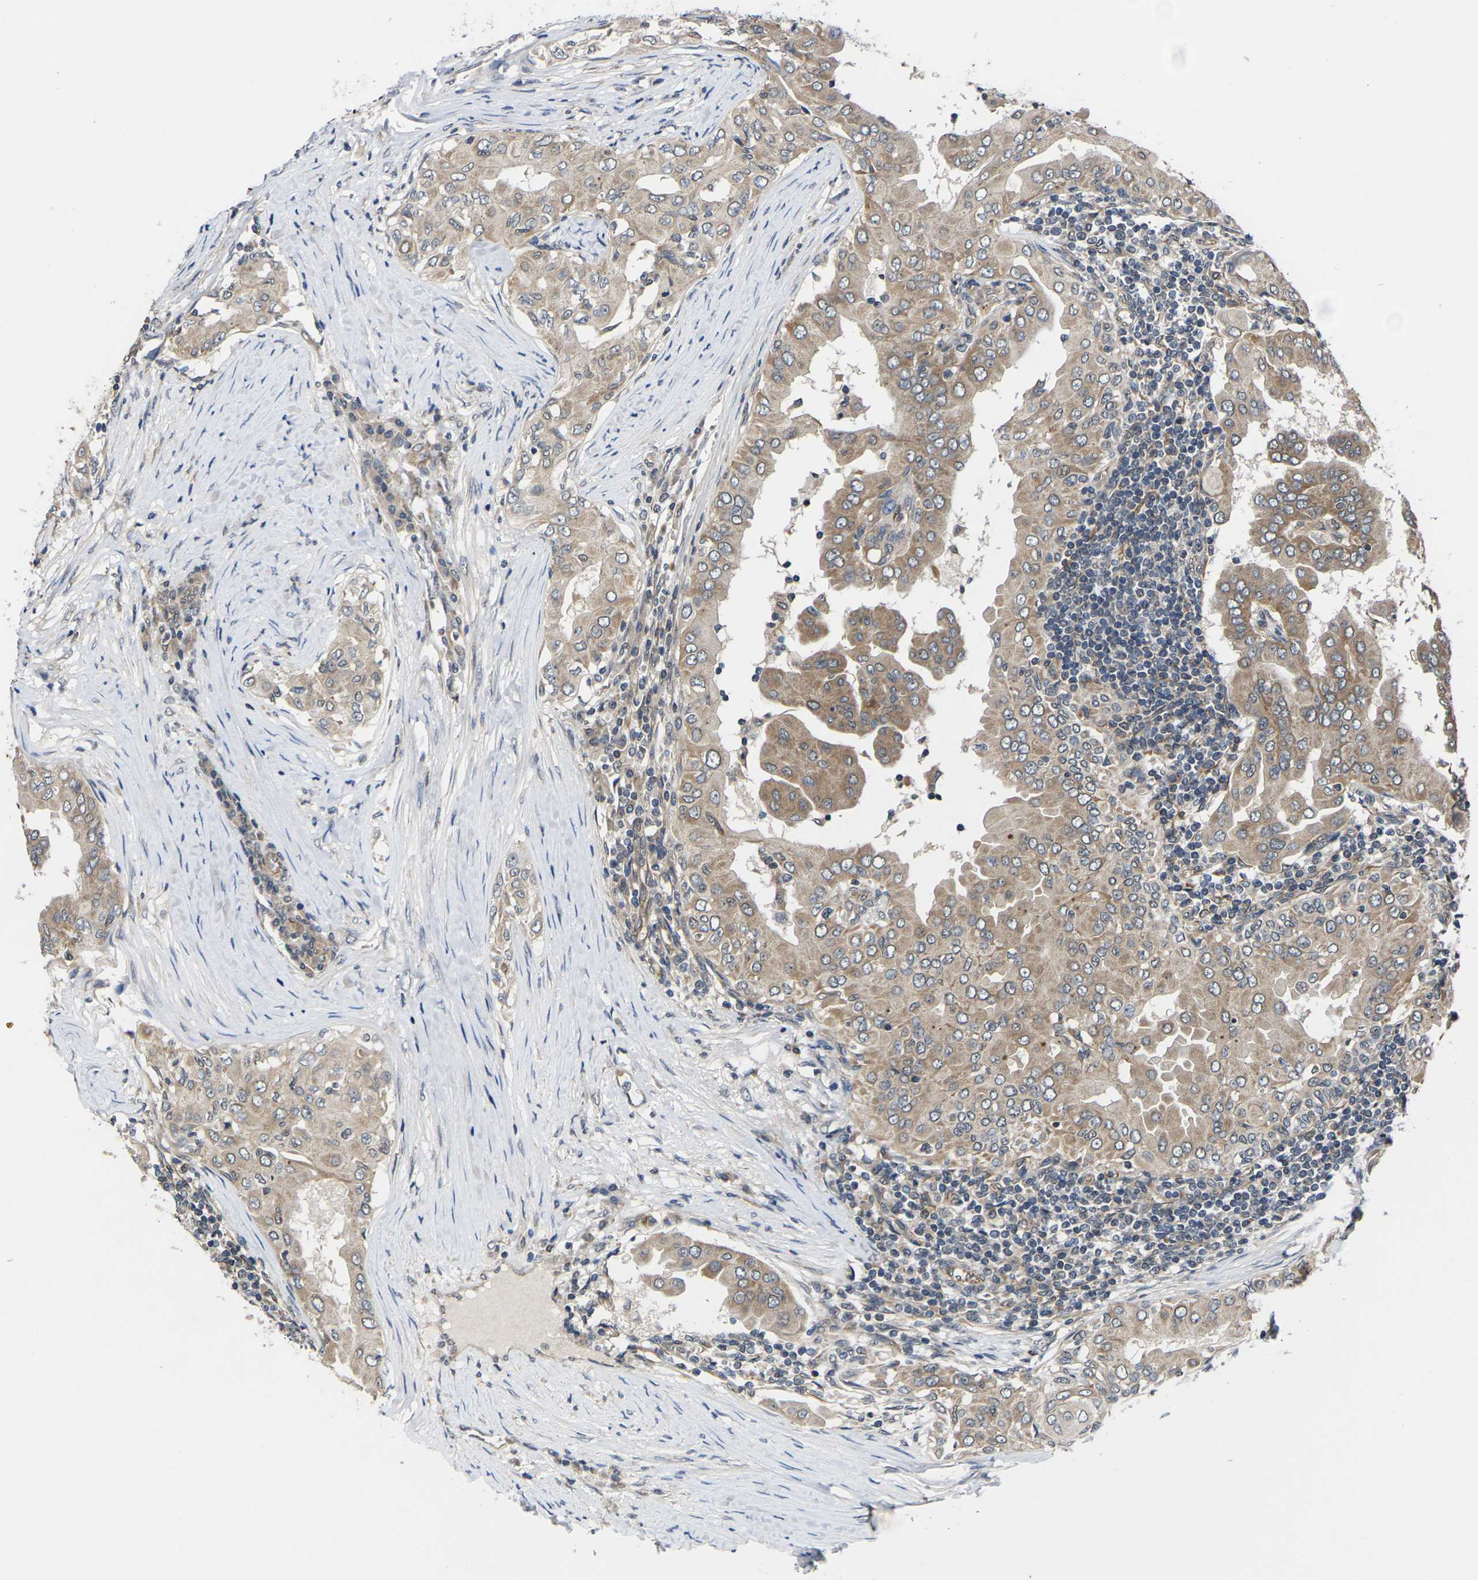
{"staining": {"intensity": "moderate", "quantity": ">75%", "location": "cytoplasmic/membranous"}, "tissue": "thyroid cancer", "cell_type": "Tumor cells", "image_type": "cancer", "snomed": [{"axis": "morphology", "description": "Papillary adenocarcinoma, NOS"}, {"axis": "topography", "description": "Thyroid gland"}], "caption": "Human thyroid cancer stained with a protein marker exhibits moderate staining in tumor cells.", "gene": "DKK2", "patient": {"sex": "male", "age": 33}}